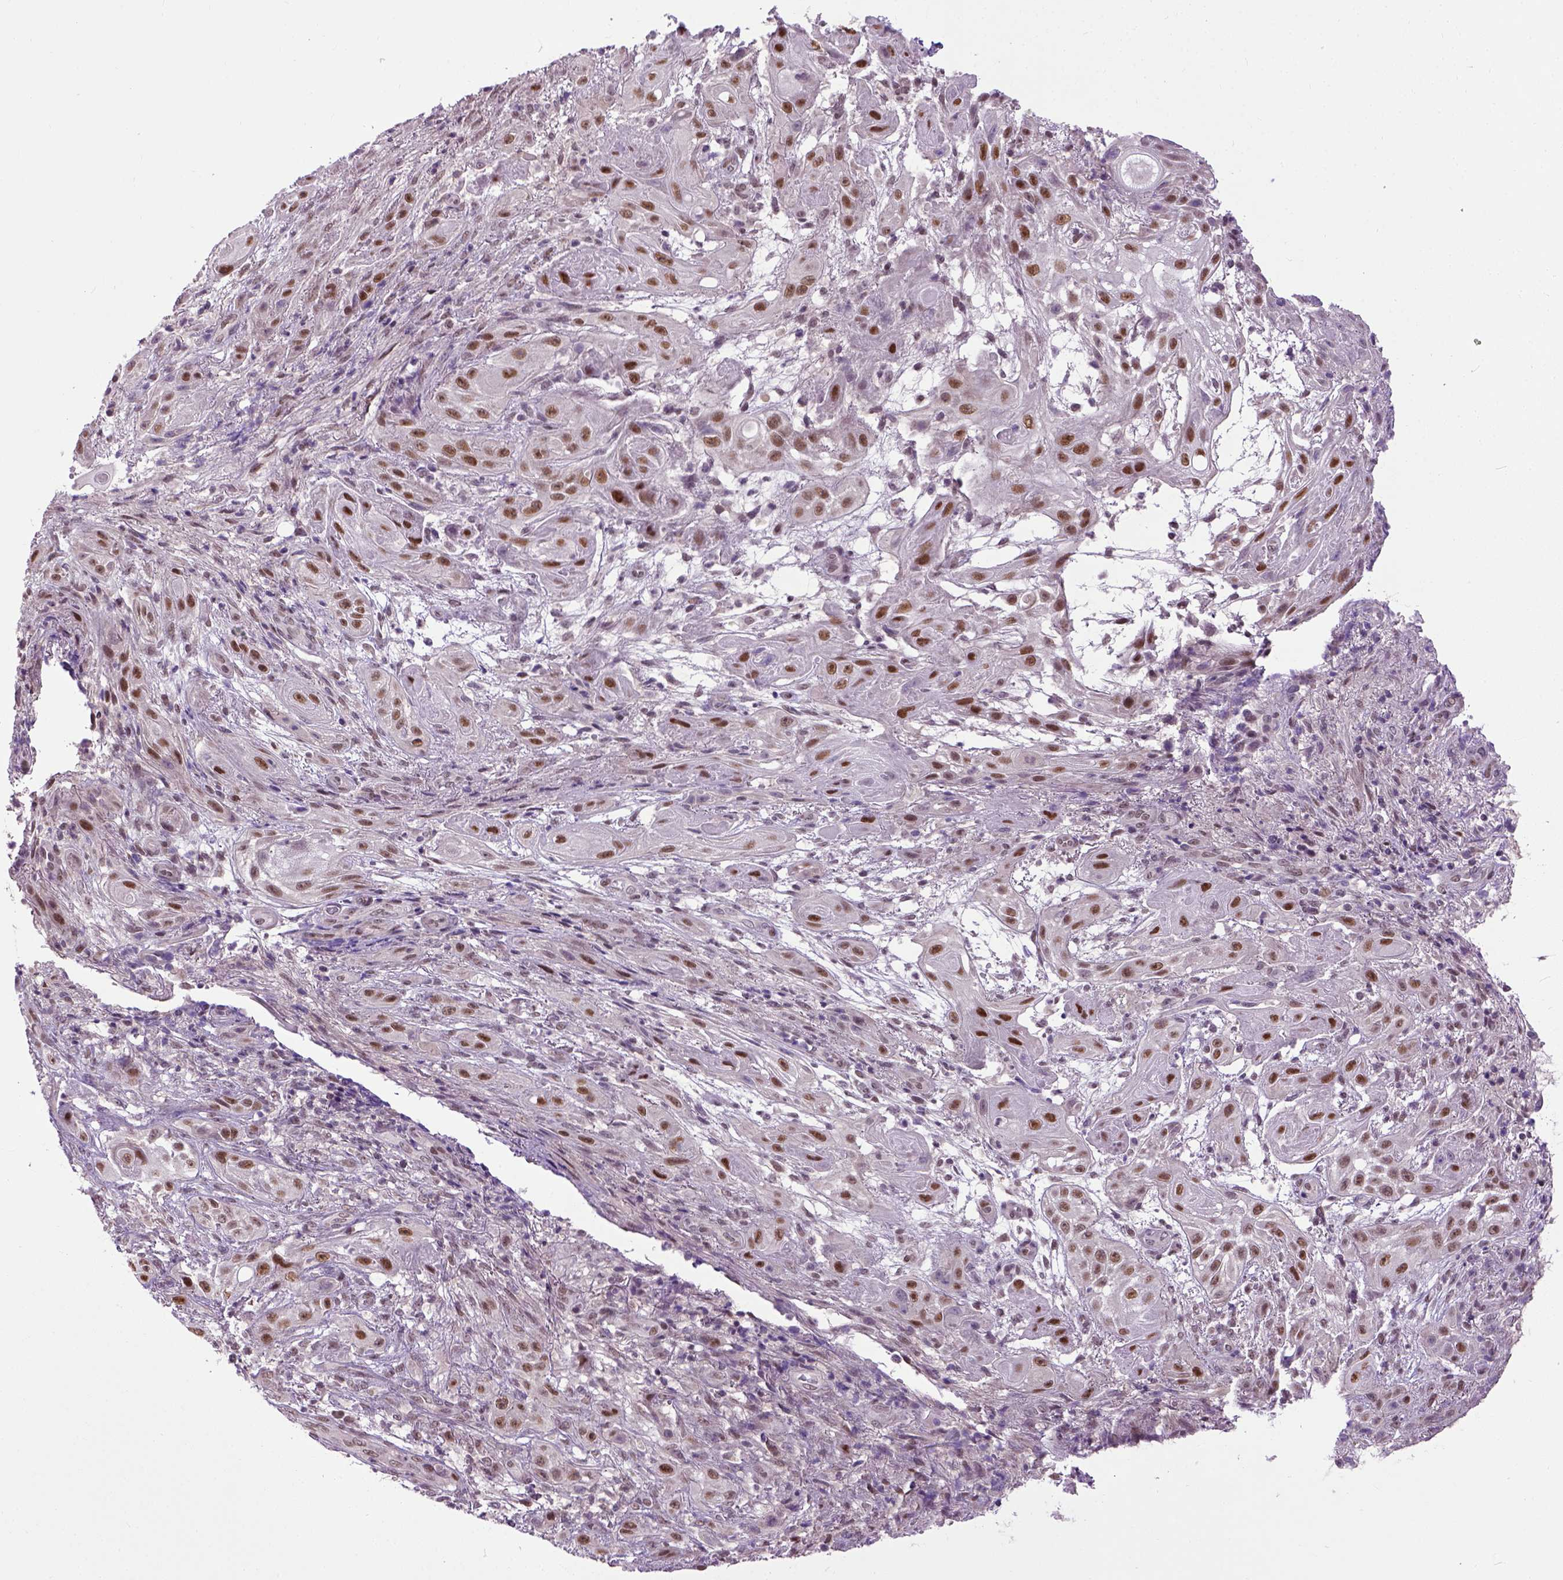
{"staining": {"intensity": "moderate", "quantity": ">75%", "location": "nuclear"}, "tissue": "skin cancer", "cell_type": "Tumor cells", "image_type": "cancer", "snomed": [{"axis": "morphology", "description": "Squamous cell carcinoma, NOS"}, {"axis": "topography", "description": "Skin"}], "caption": "Immunohistochemistry (IHC) micrograph of neoplastic tissue: skin cancer (squamous cell carcinoma) stained using IHC shows medium levels of moderate protein expression localized specifically in the nuclear of tumor cells, appearing as a nuclear brown color.", "gene": "UBA3", "patient": {"sex": "male", "age": 62}}